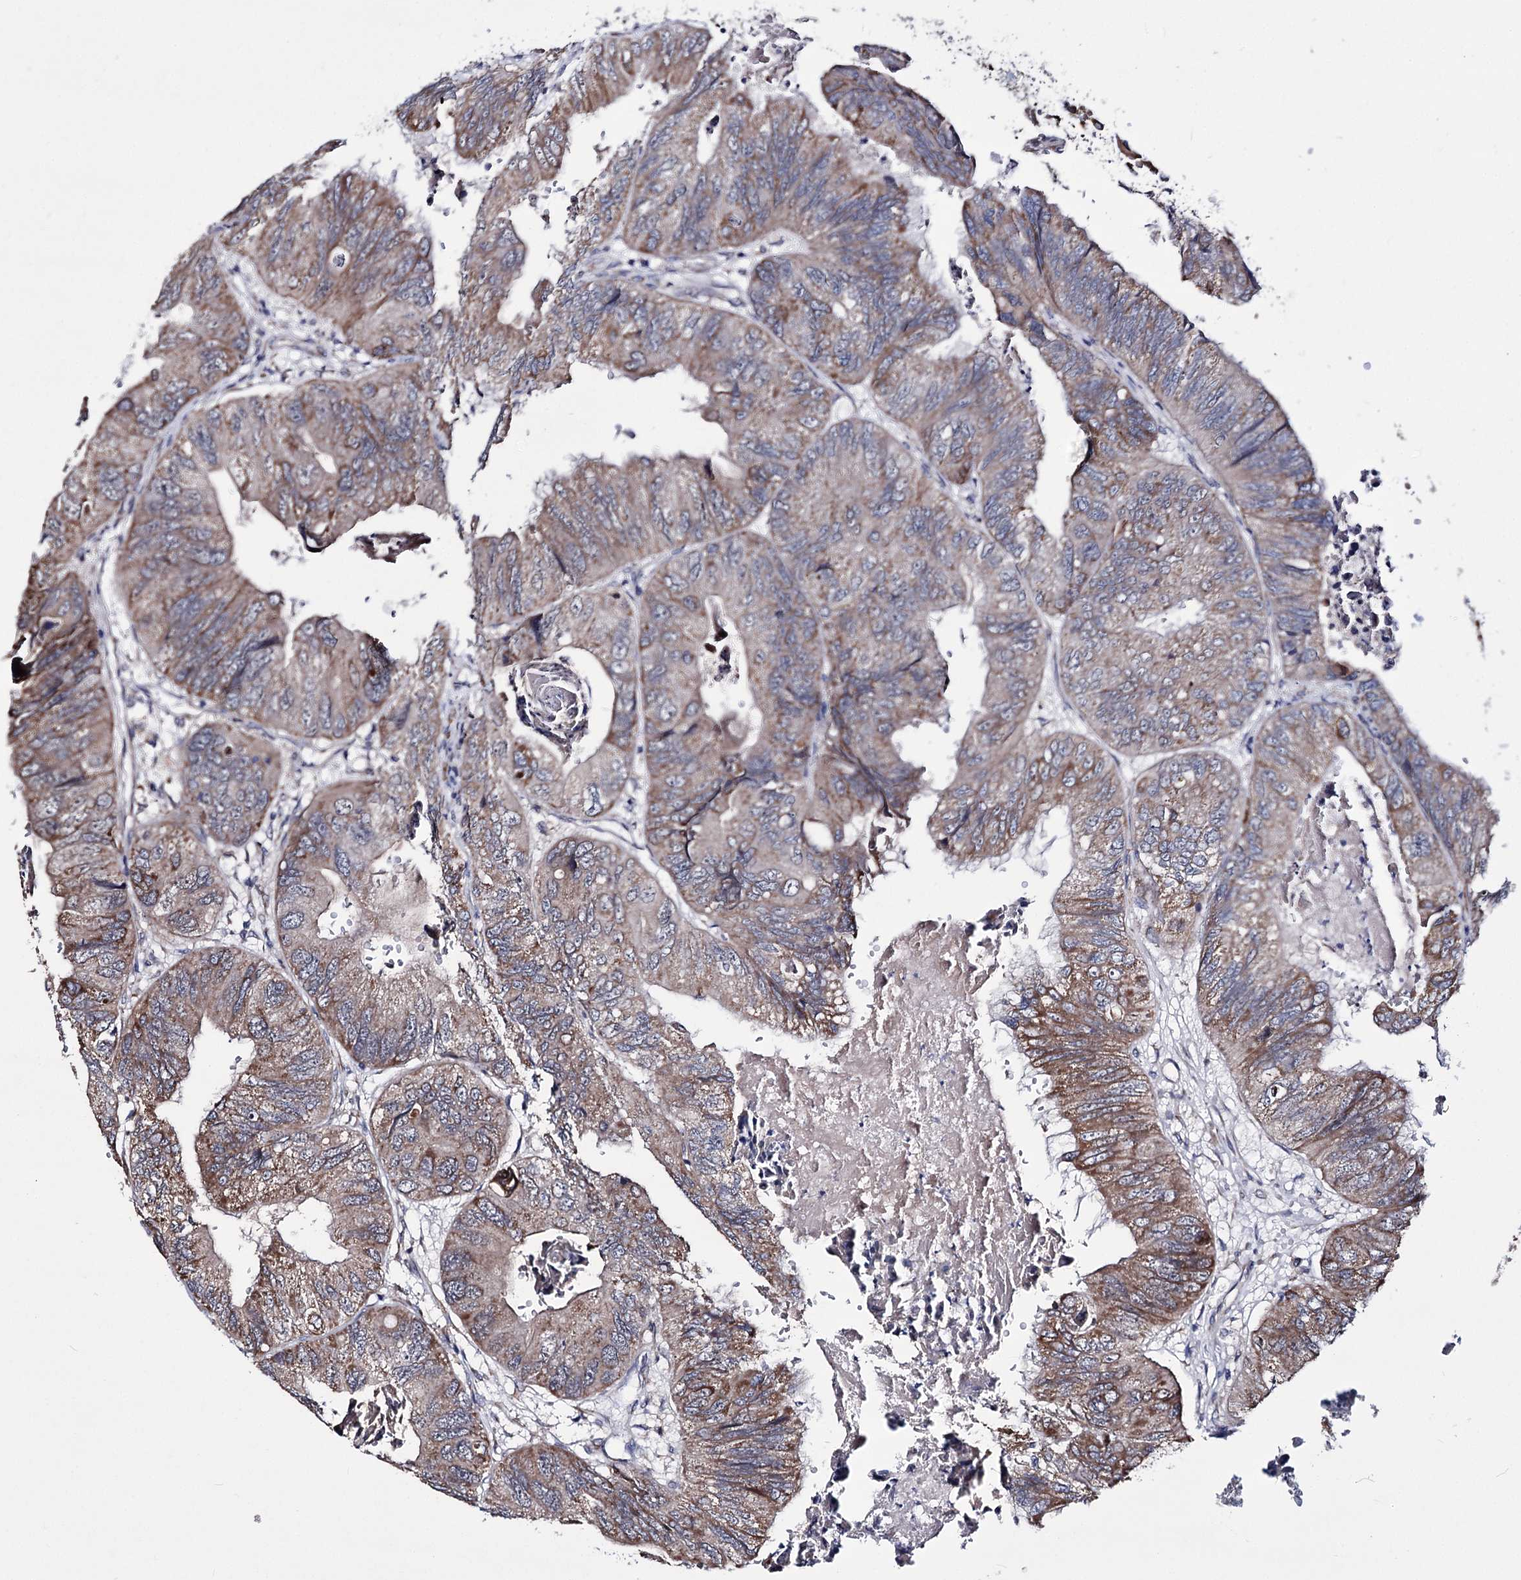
{"staining": {"intensity": "moderate", "quantity": "25%-75%", "location": "cytoplasmic/membranous"}, "tissue": "colorectal cancer", "cell_type": "Tumor cells", "image_type": "cancer", "snomed": [{"axis": "morphology", "description": "Adenocarcinoma, NOS"}, {"axis": "topography", "description": "Rectum"}], "caption": "Brown immunohistochemical staining in colorectal cancer displays moderate cytoplasmic/membranous staining in about 25%-75% of tumor cells.", "gene": "PPRC1", "patient": {"sex": "male", "age": 63}}